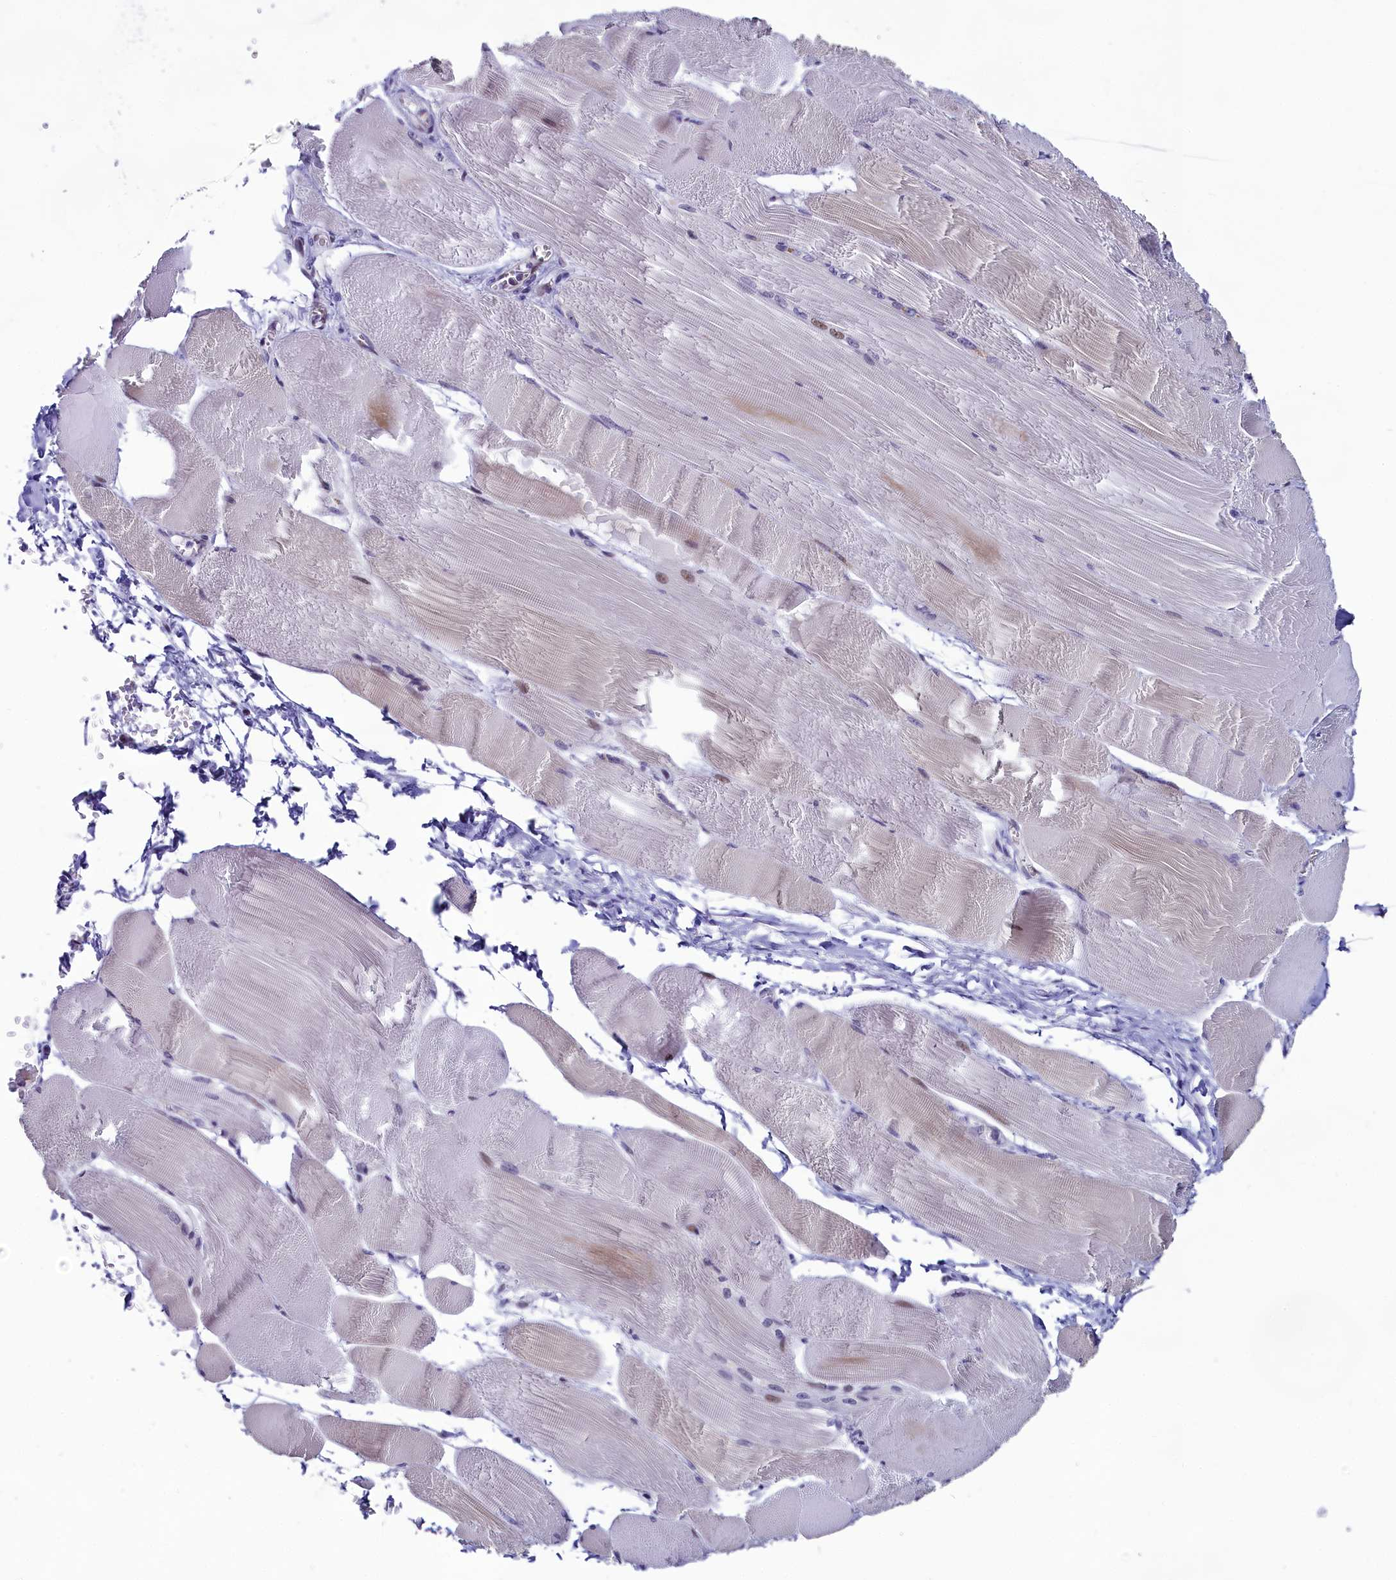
{"staining": {"intensity": "weak", "quantity": "<25%", "location": "cytoplasmic/membranous,nuclear"}, "tissue": "skeletal muscle", "cell_type": "Myocytes", "image_type": "normal", "snomed": [{"axis": "morphology", "description": "Normal tissue, NOS"}, {"axis": "morphology", "description": "Basal cell carcinoma"}, {"axis": "topography", "description": "Skeletal muscle"}], "caption": "Immunohistochemical staining of benign skeletal muscle demonstrates no significant staining in myocytes. (Stains: DAB (3,3'-diaminobenzidine) immunohistochemistry with hematoxylin counter stain, Microscopy: brightfield microscopy at high magnification).", "gene": "CCDC106", "patient": {"sex": "female", "age": 64}}